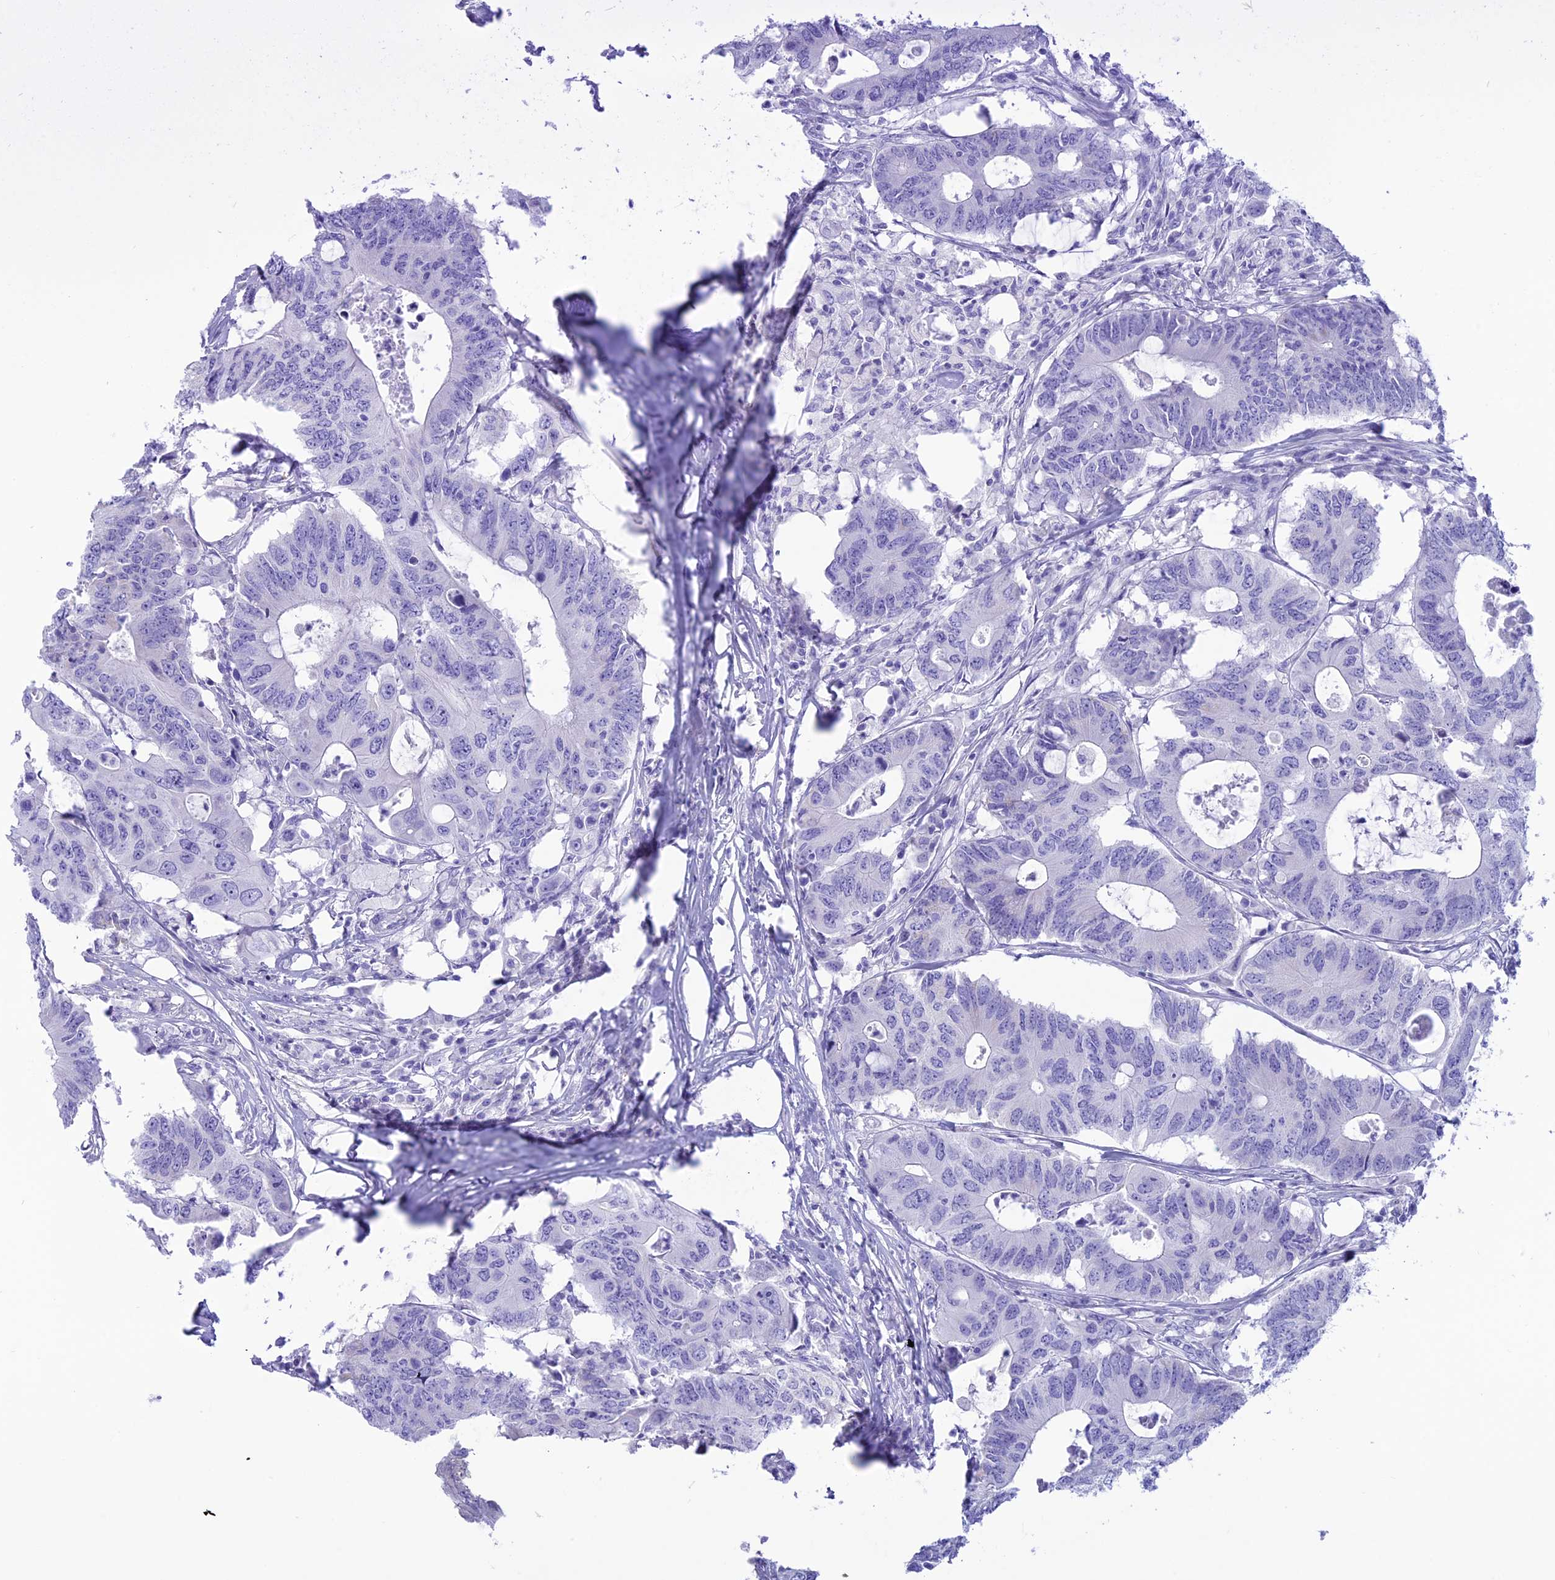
{"staining": {"intensity": "negative", "quantity": "none", "location": "none"}, "tissue": "colorectal cancer", "cell_type": "Tumor cells", "image_type": "cancer", "snomed": [{"axis": "morphology", "description": "Adenocarcinoma, NOS"}, {"axis": "topography", "description": "Colon"}], "caption": "The IHC micrograph has no significant positivity in tumor cells of colorectal adenocarcinoma tissue.", "gene": "GLYATL1", "patient": {"sex": "male", "age": 71}}